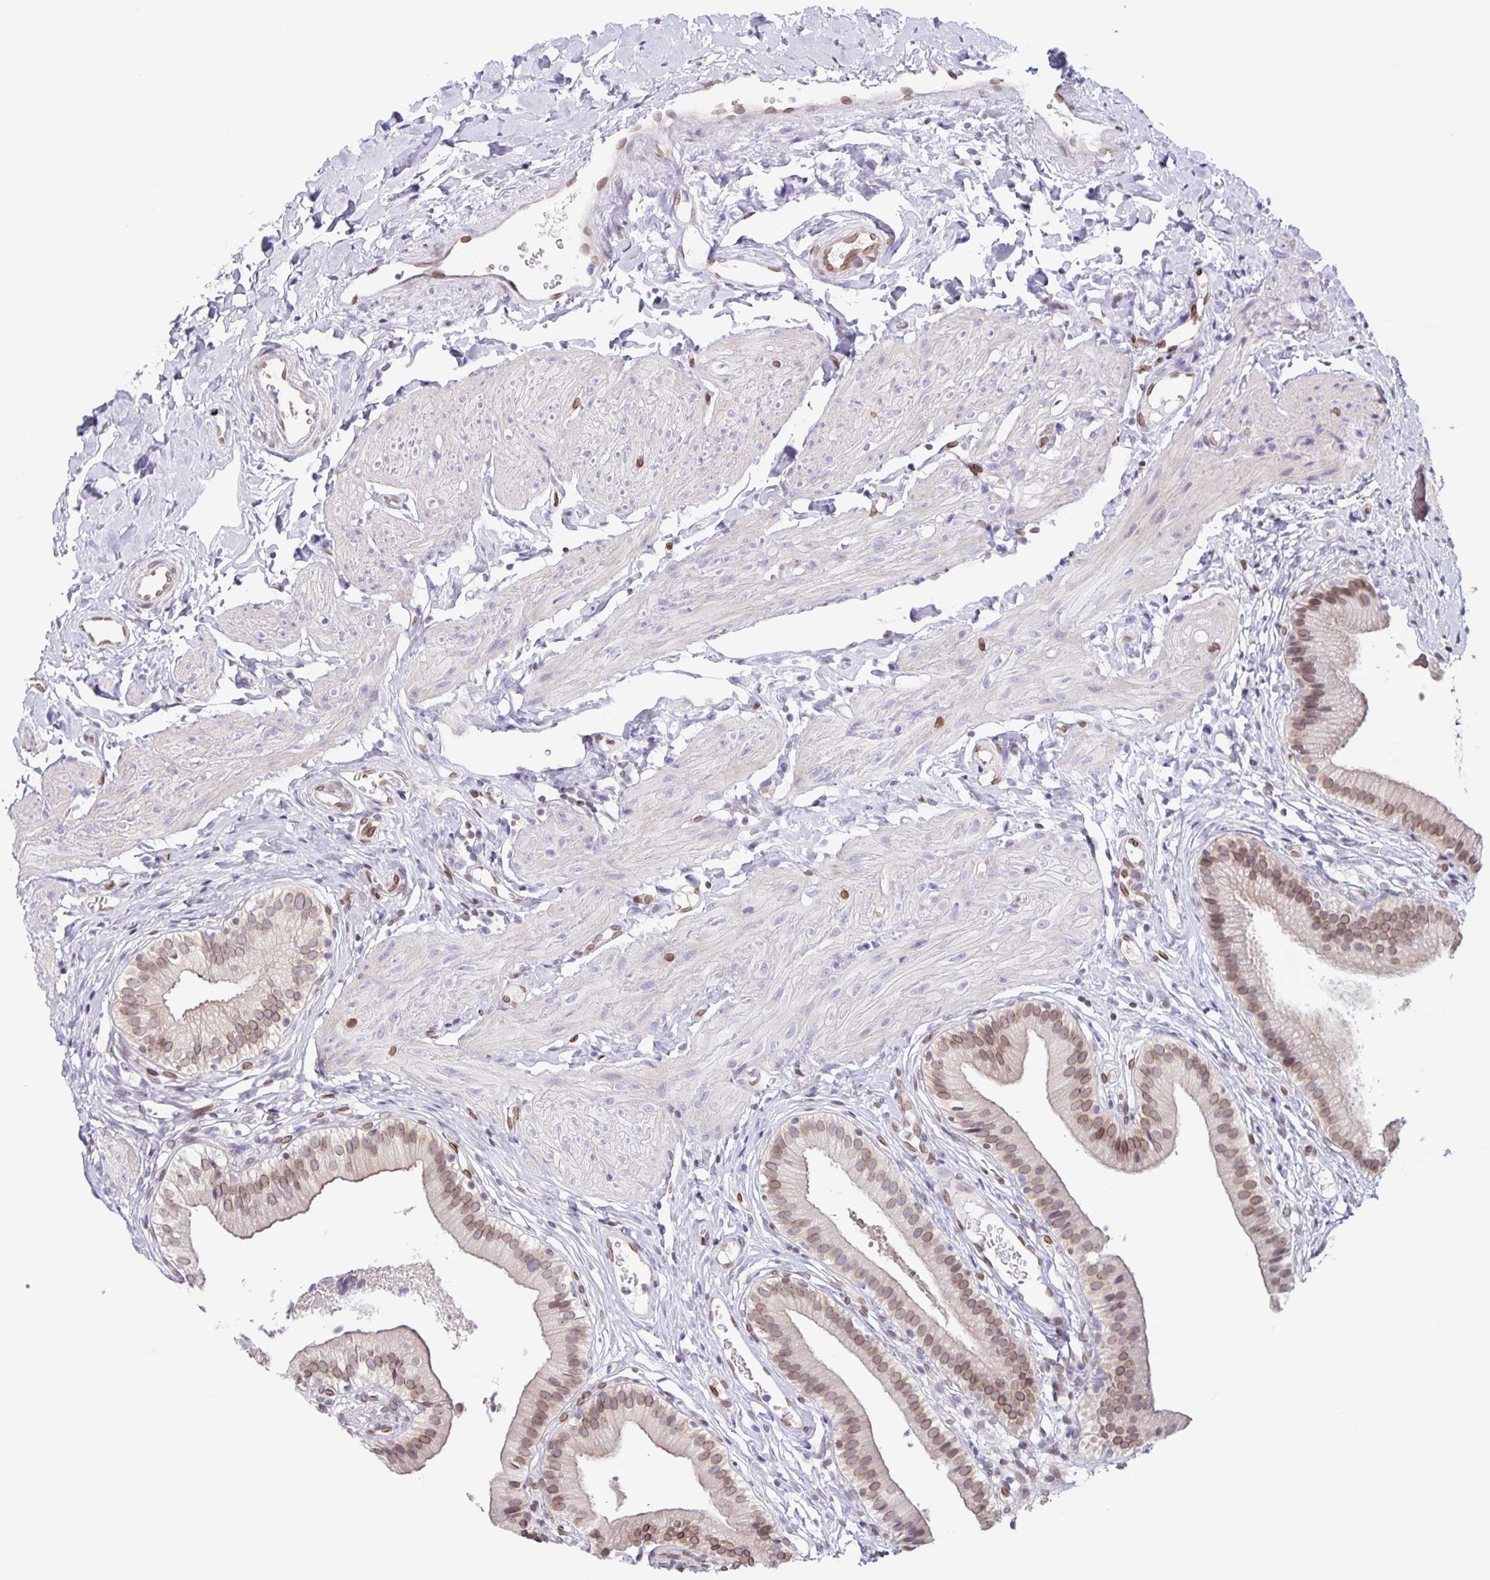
{"staining": {"intensity": "moderate", "quantity": ">75%", "location": "cytoplasmic/membranous,nuclear"}, "tissue": "gallbladder", "cell_type": "Glandular cells", "image_type": "normal", "snomed": [{"axis": "morphology", "description": "Normal tissue, NOS"}, {"axis": "topography", "description": "Gallbladder"}], "caption": "Immunohistochemical staining of normal gallbladder displays medium levels of moderate cytoplasmic/membranous,nuclear expression in approximately >75% of glandular cells.", "gene": "SYNE2", "patient": {"sex": "female", "age": 47}}